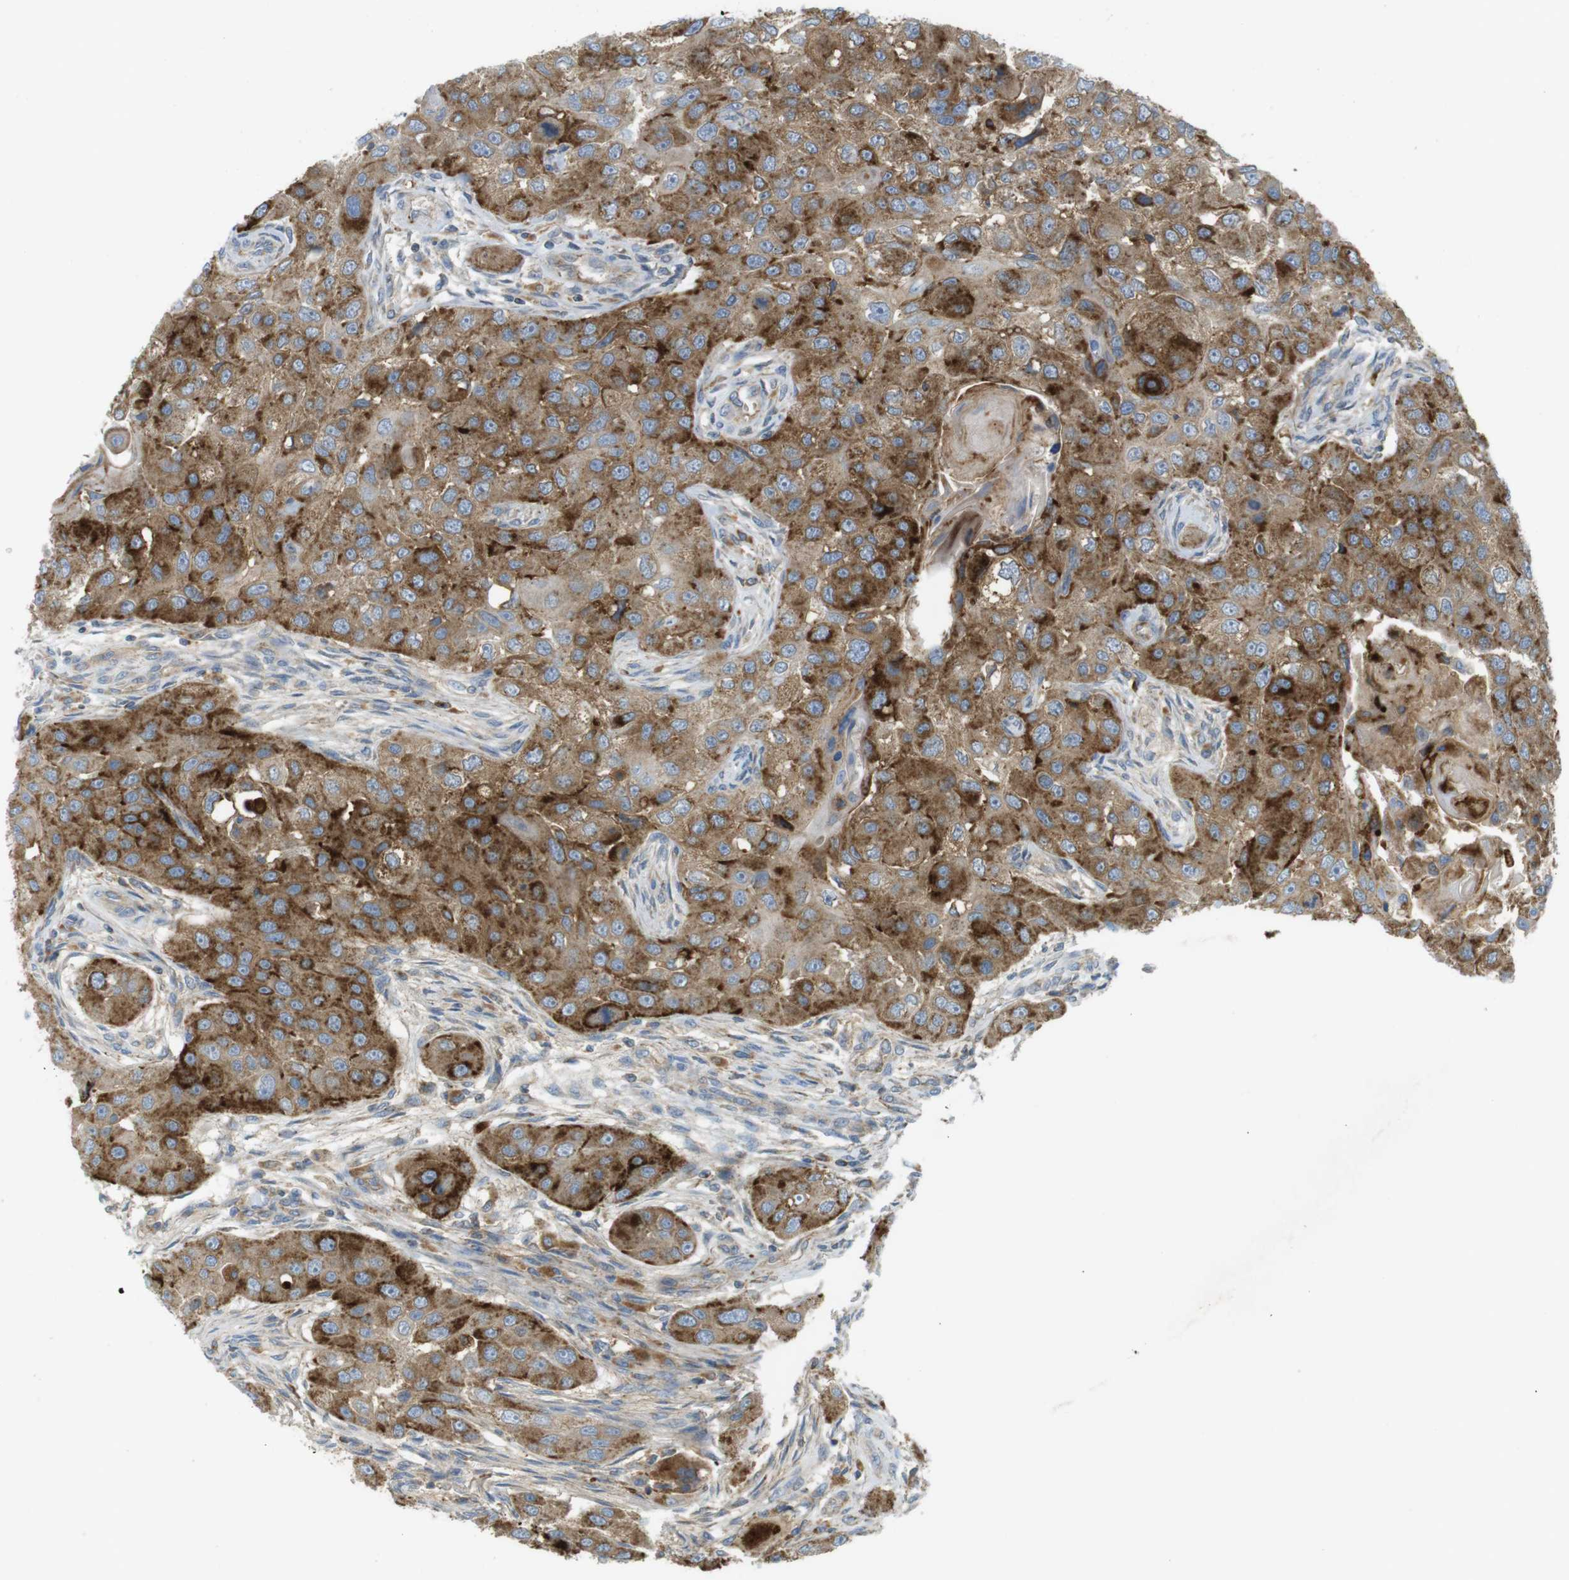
{"staining": {"intensity": "moderate", "quantity": ">75%", "location": "cytoplasmic/membranous"}, "tissue": "head and neck cancer", "cell_type": "Tumor cells", "image_type": "cancer", "snomed": [{"axis": "morphology", "description": "Normal tissue, NOS"}, {"axis": "morphology", "description": "Squamous cell carcinoma, NOS"}, {"axis": "topography", "description": "Skeletal muscle"}, {"axis": "topography", "description": "Head-Neck"}], "caption": "Head and neck cancer stained with DAB (3,3'-diaminobenzidine) IHC displays medium levels of moderate cytoplasmic/membranous expression in about >75% of tumor cells.", "gene": "LAMP1", "patient": {"sex": "male", "age": 51}}